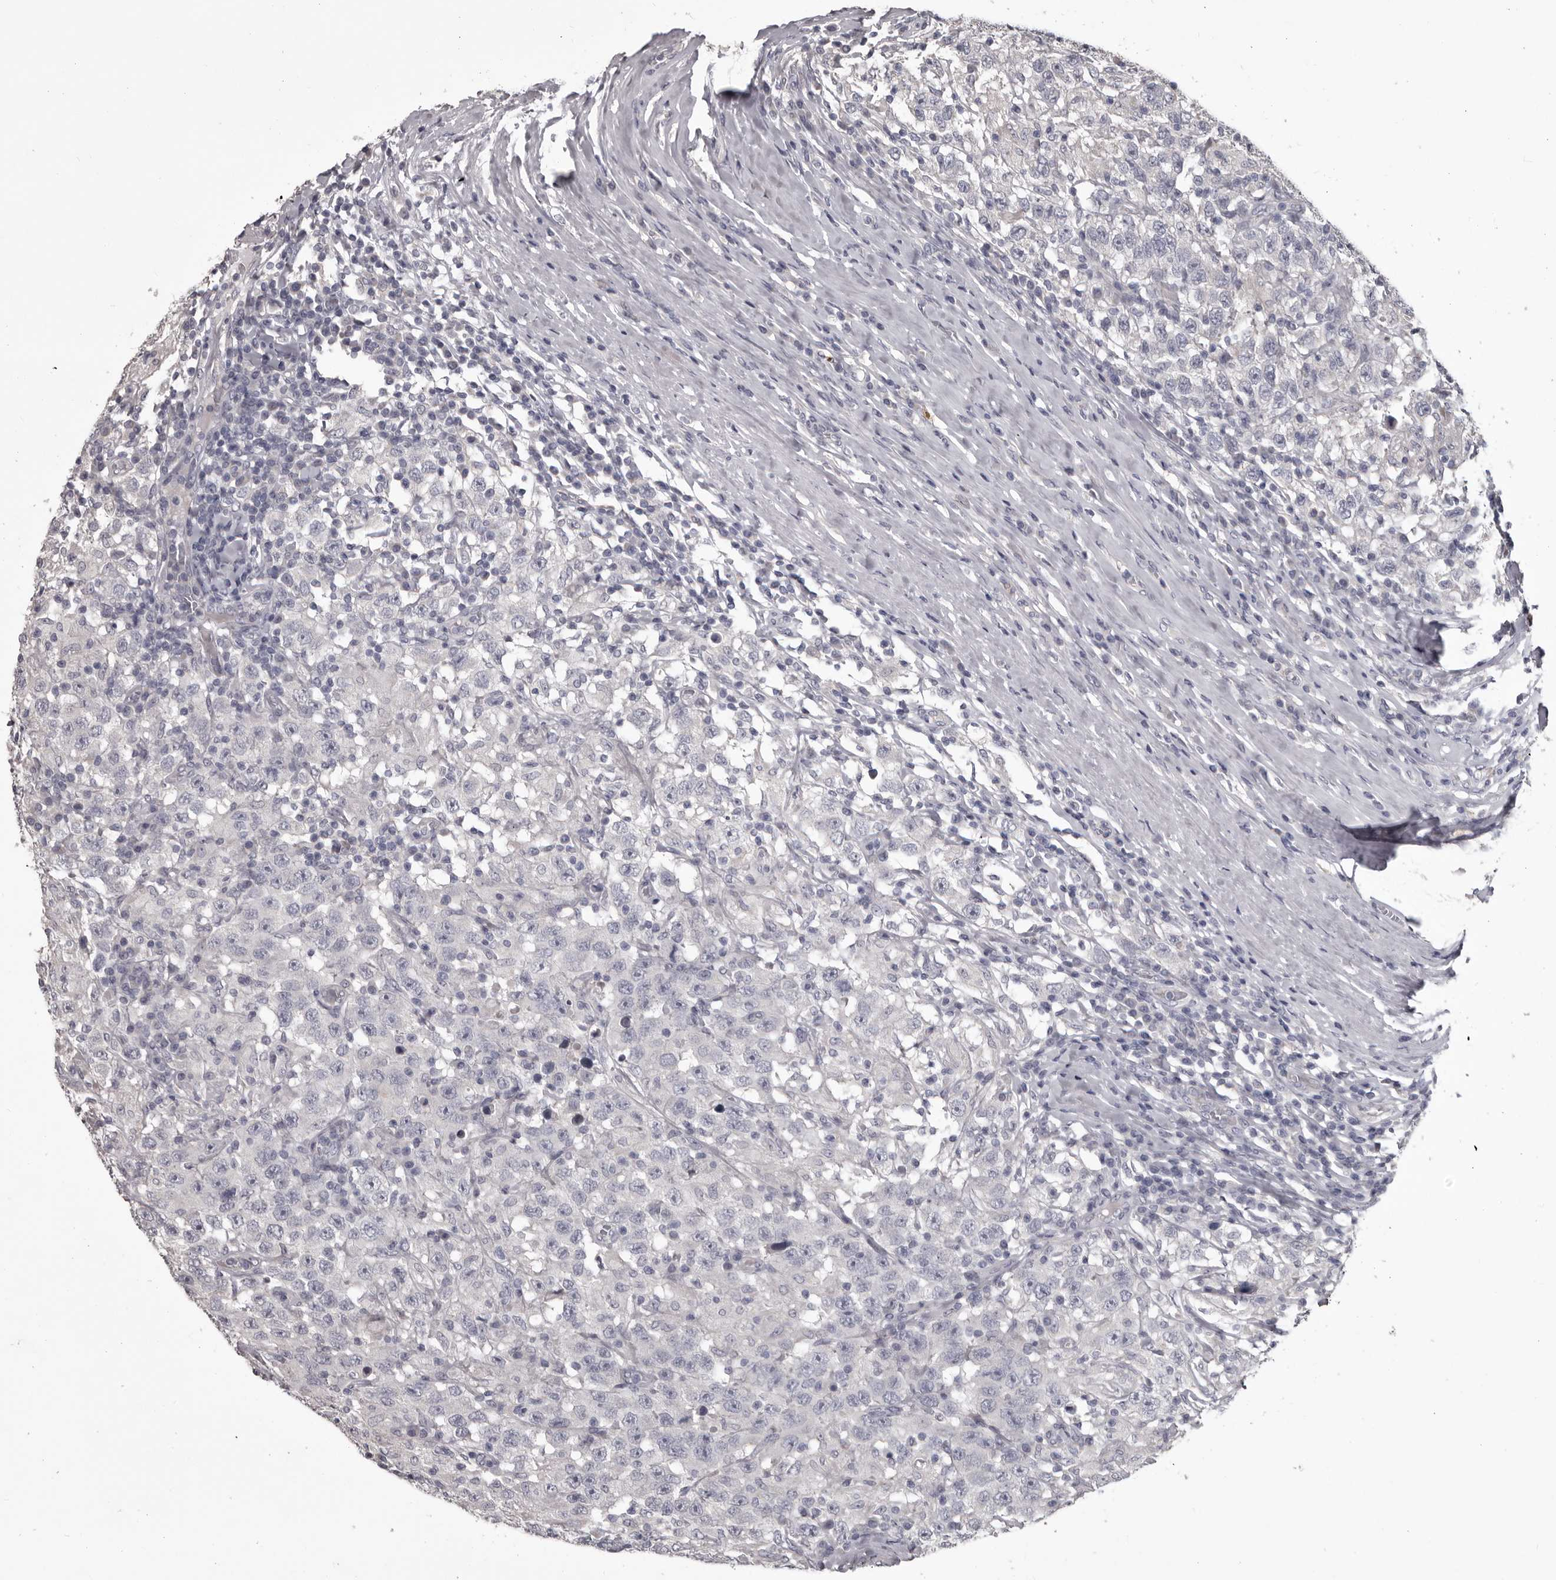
{"staining": {"intensity": "negative", "quantity": "none", "location": "none"}, "tissue": "testis cancer", "cell_type": "Tumor cells", "image_type": "cancer", "snomed": [{"axis": "morphology", "description": "Seminoma, NOS"}, {"axis": "topography", "description": "Testis"}], "caption": "The micrograph exhibits no significant positivity in tumor cells of testis cancer (seminoma).", "gene": "LPAR6", "patient": {"sex": "male", "age": 41}}